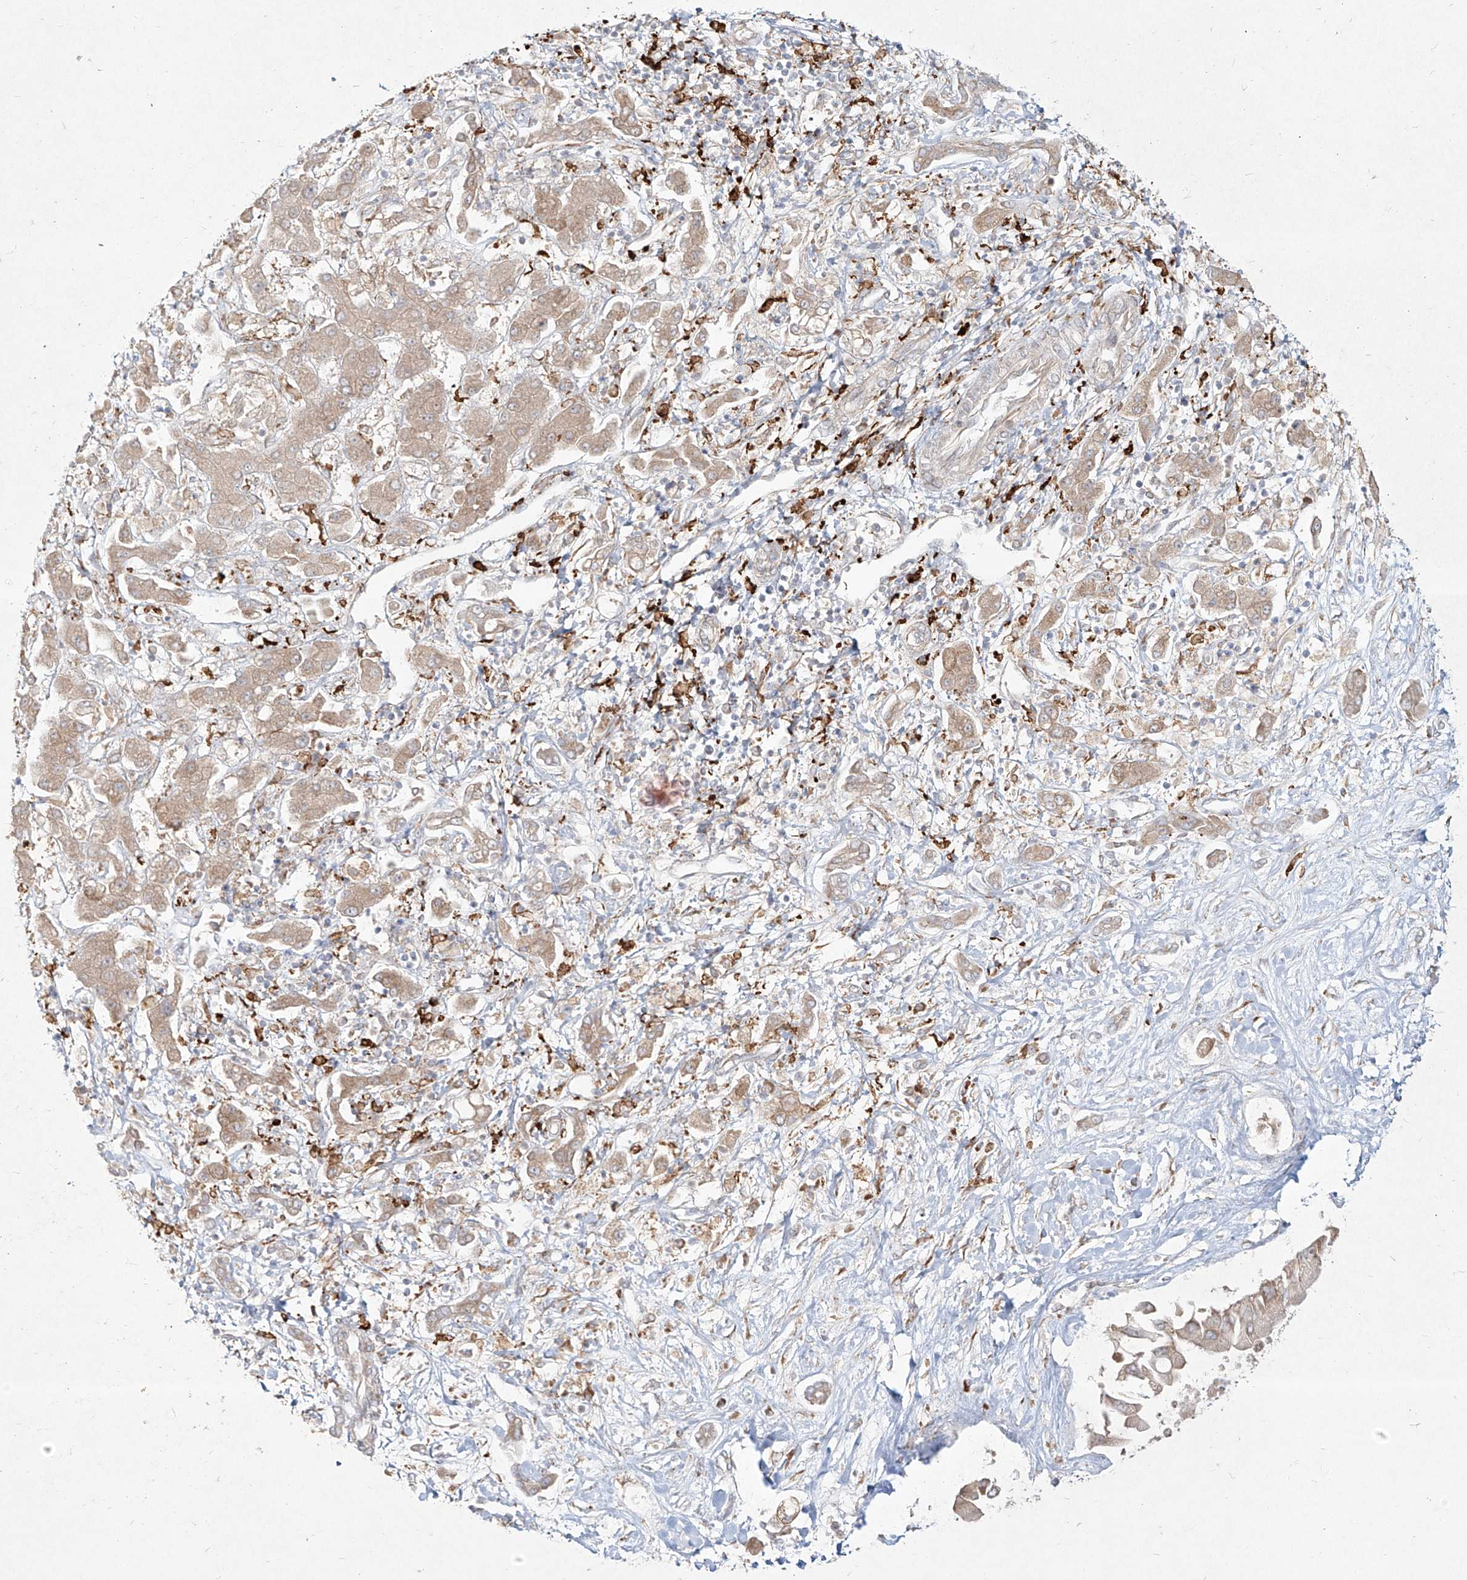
{"staining": {"intensity": "weak", "quantity": "<25%", "location": "cytoplasmic/membranous"}, "tissue": "liver cancer", "cell_type": "Tumor cells", "image_type": "cancer", "snomed": [{"axis": "morphology", "description": "Cholangiocarcinoma"}, {"axis": "topography", "description": "Liver"}], "caption": "There is no significant positivity in tumor cells of liver cancer.", "gene": "CD209", "patient": {"sex": "male", "age": 50}}